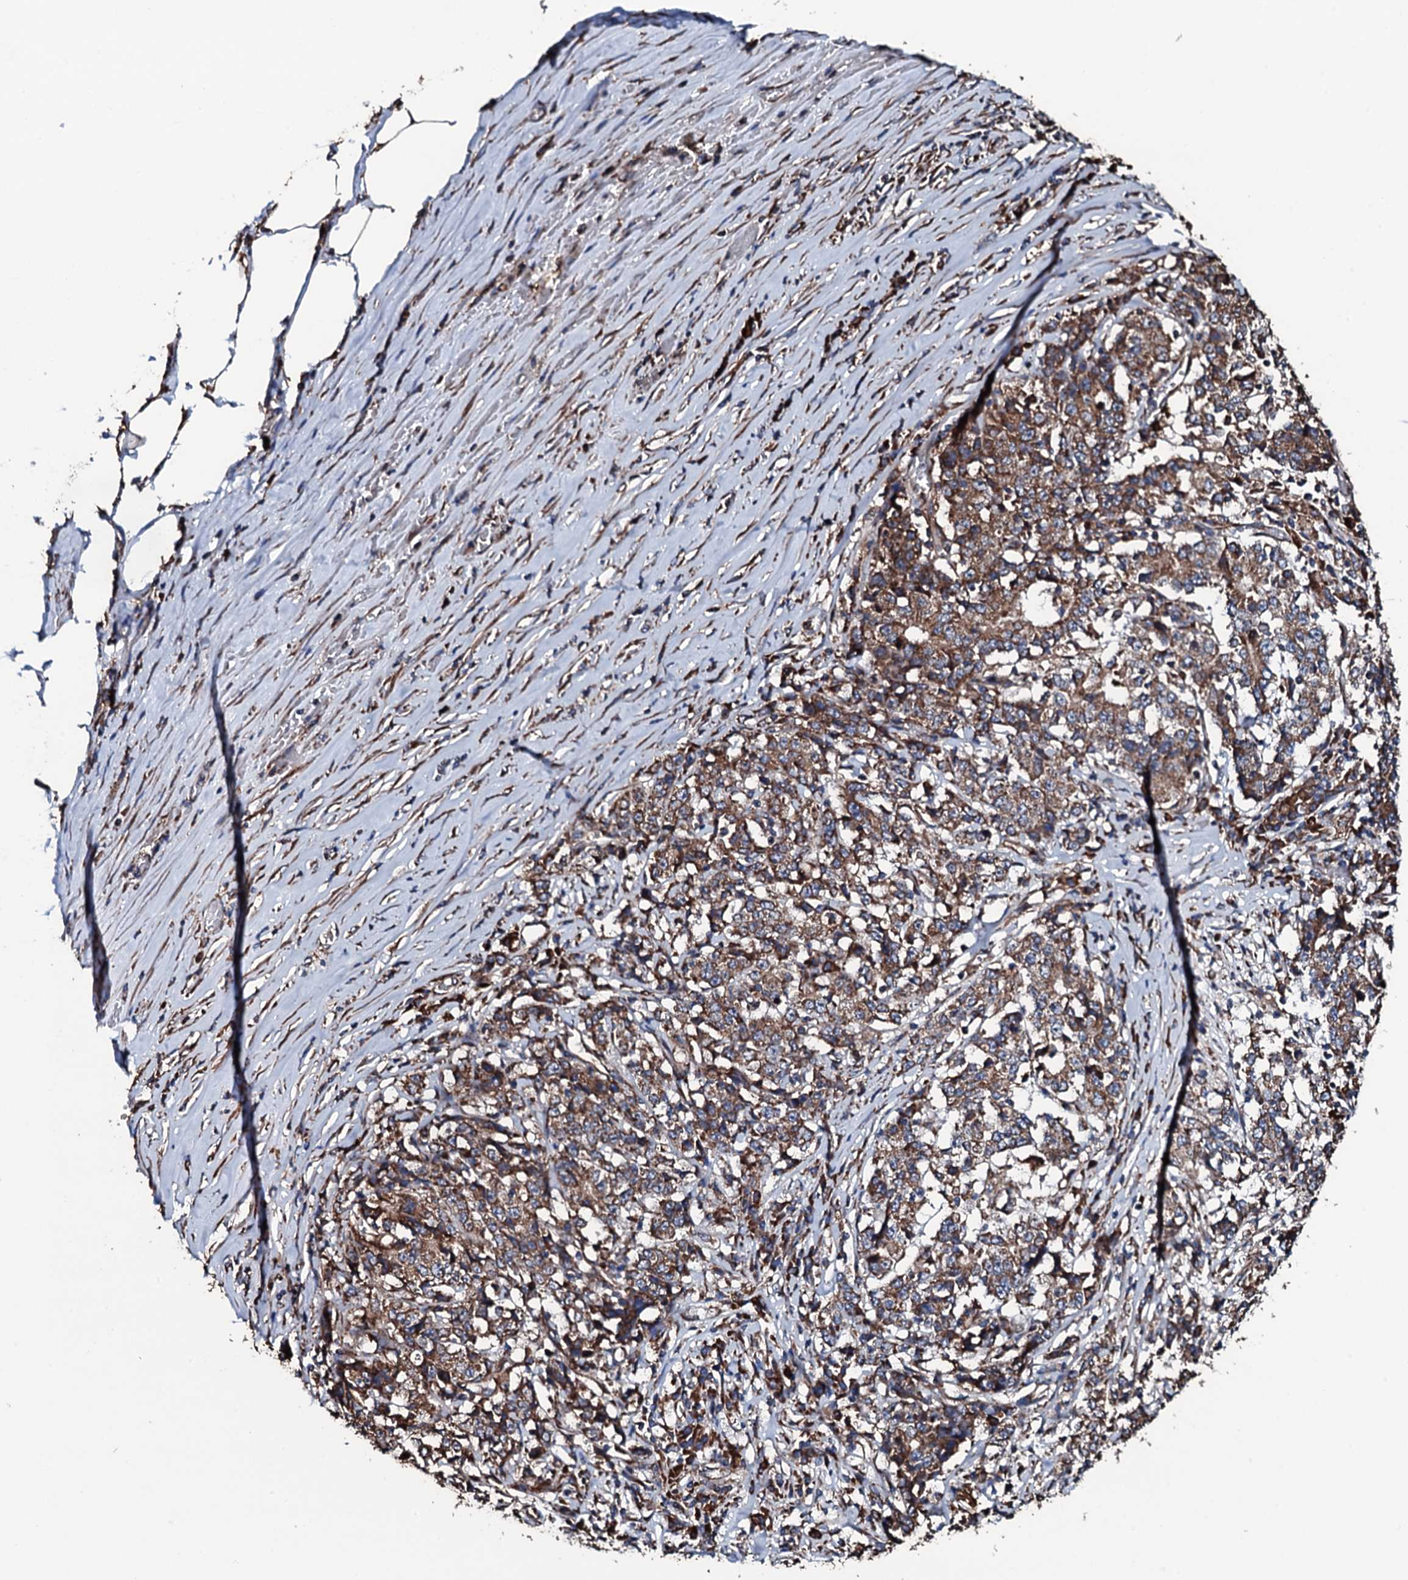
{"staining": {"intensity": "moderate", "quantity": ">75%", "location": "cytoplasmic/membranous"}, "tissue": "stomach cancer", "cell_type": "Tumor cells", "image_type": "cancer", "snomed": [{"axis": "morphology", "description": "Adenocarcinoma, NOS"}, {"axis": "topography", "description": "Stomach"}], "caption": "Stomach adenocarcinoma was stained to show a protein in brown. There is medium levels of moderate cytoplasmic/membranous positivity in approximately >75% of tumor cells.", "gene": "RAB12", "patient": {"sex": "male", "age": 59}}